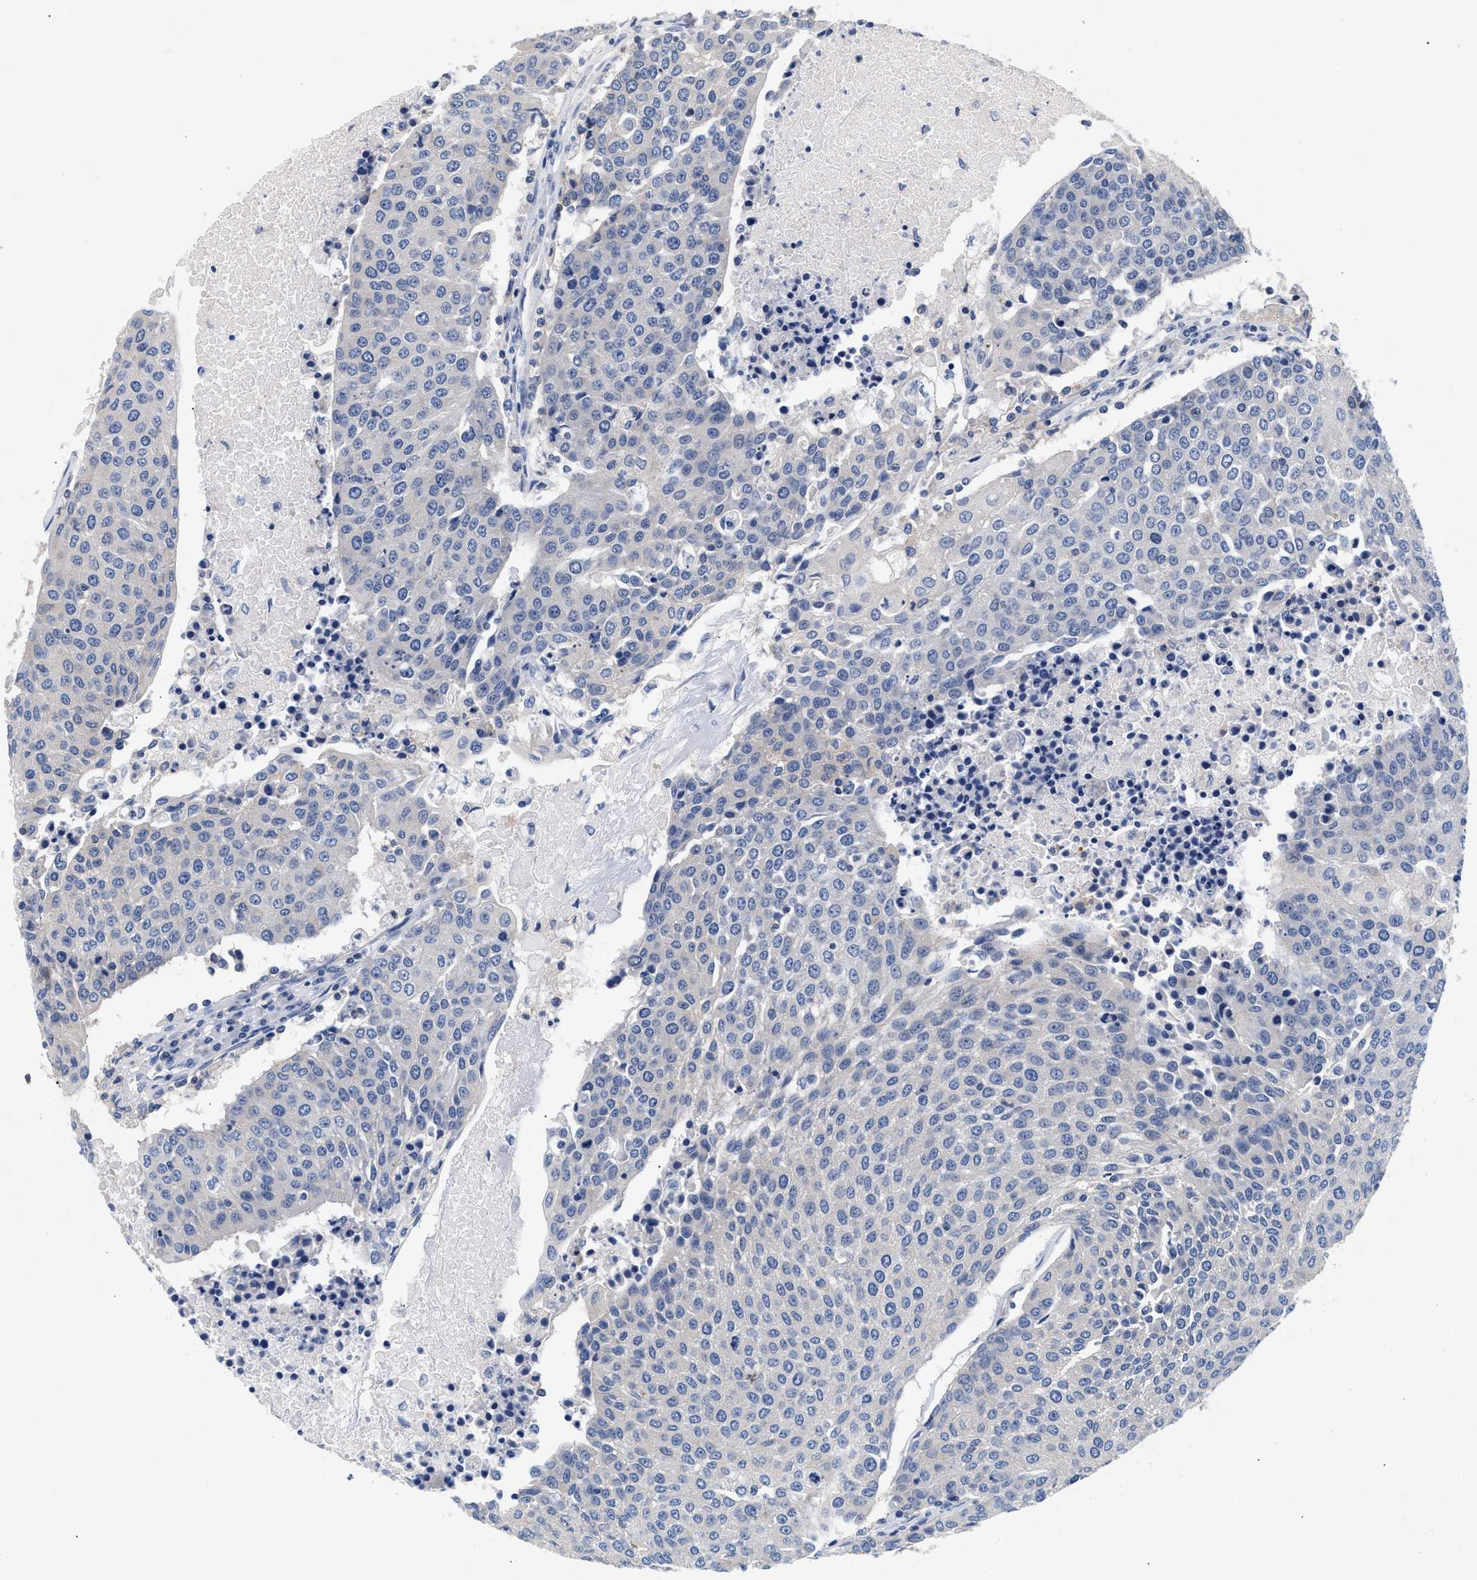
{"staining": {"intensity": "negative", "quantity": "none", "location": "none"}, "tissue": "urothelial cancer", "cell_type": "Tumor cells", "image_type": "cancer", "snomed": [{"axis": "morphology", "description": "Urothelial carcinoma, High grade"}, {"axis": "topography", "description": "Urinary bladder"}], "caption": "An immunohistochemistry photomicrograph of urothelial cancer is shown. There is no staining in tumor cells of urothelial cancer.", "gene": "GNAI3", "patient": {"sex": "female", "age": 85}}